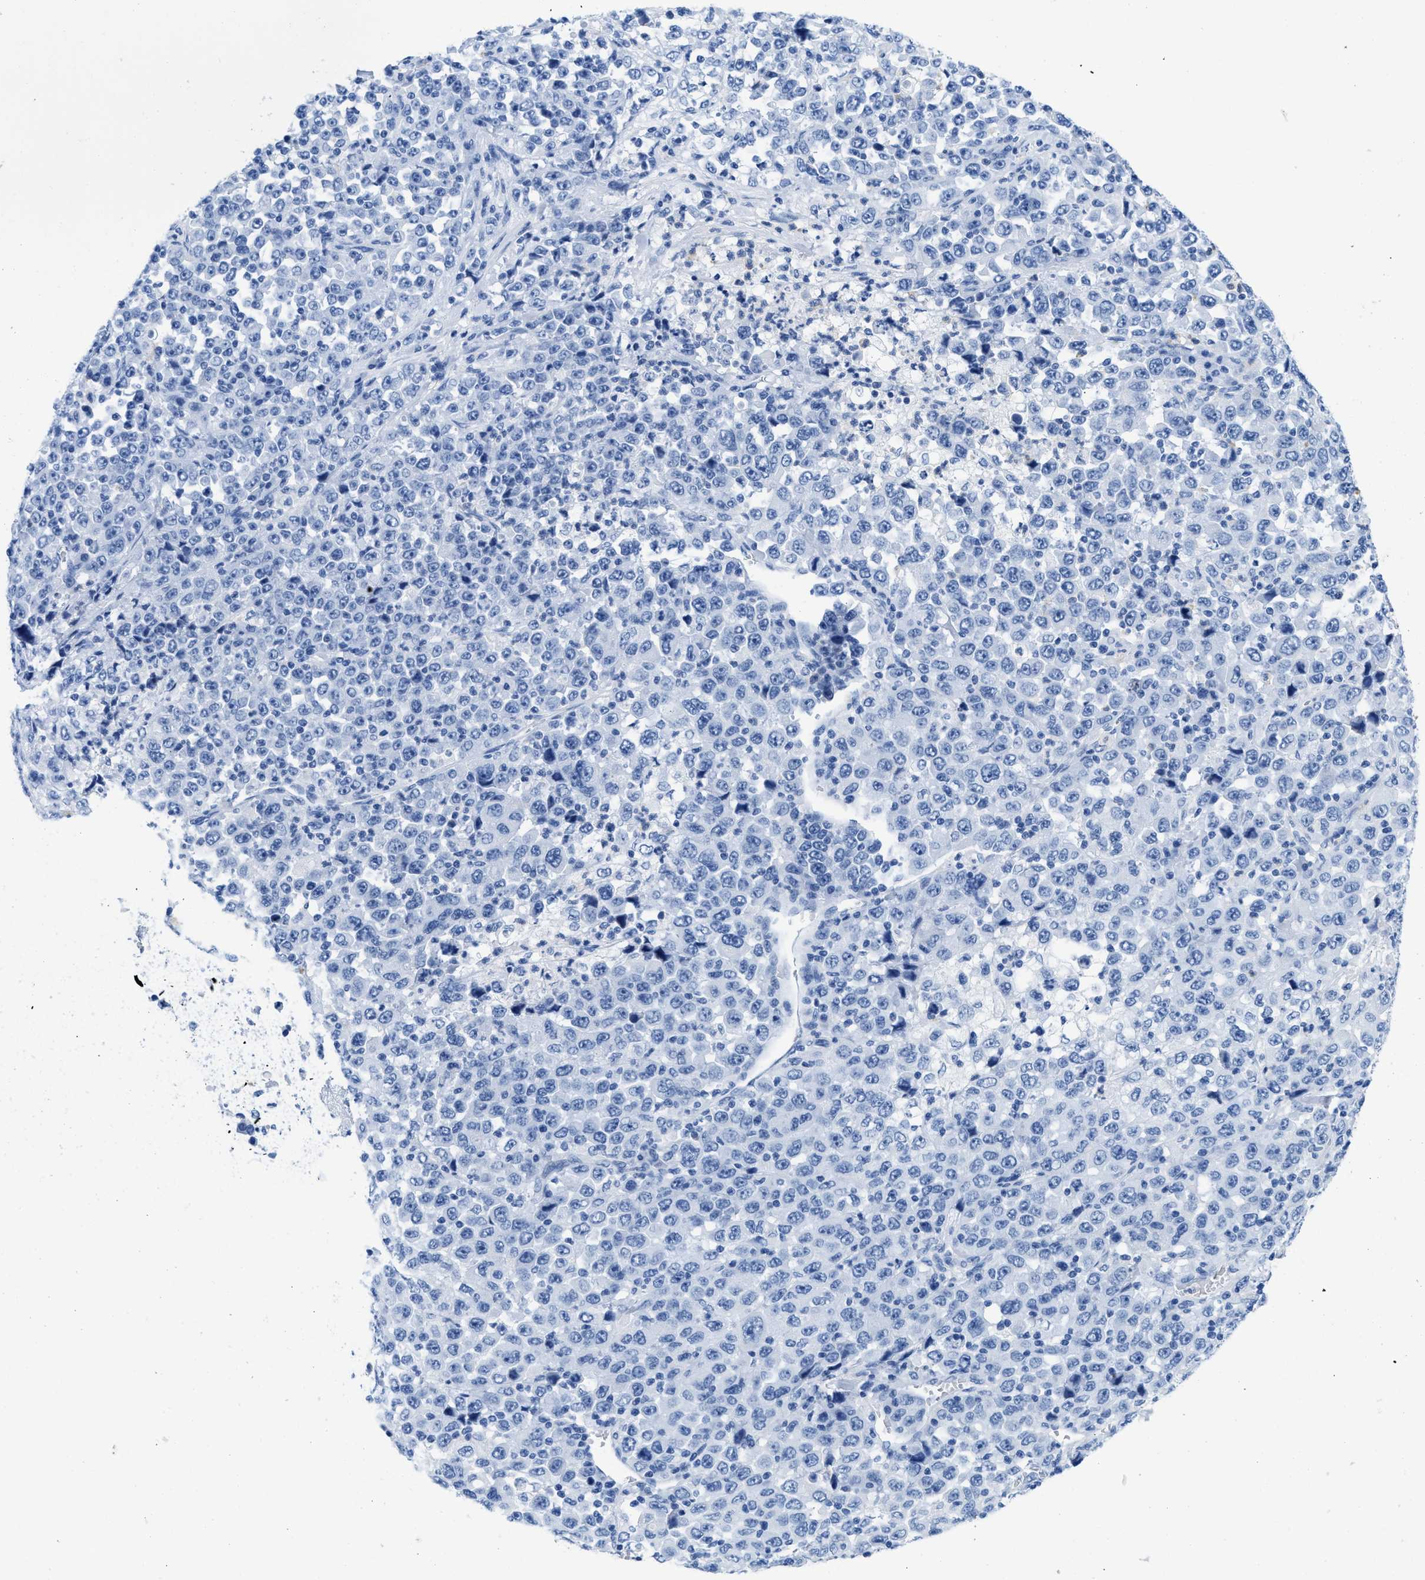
{"staining": {"intensity": "negative", "quantity": "none", "location": "none"}, "tissue": "stomach cancer", "cell_type": "Tumor cells", "image_type": "cancer", "snomed": [{"axis": "morphology", "description": "Normal tissue, NOS"}, {"axis": "morphology", "description": "Adenocarcinoma, NOS"}, {"axis": "topography", "description": "Stomach, upper"}, {"axis": "topography", "description": "Stomach"}], "caption": "Immunohistochemistry micrograph of neoplastic tissue: stomach cancer stained with DAB exhibits no significant protein expression in tumor cells. (DAB (3,3'-diaminobenzidine) immunohistochemistry (IHC), high magnification).", "gene": "CR1", "patient": {"sex": "male", "age": 59}}